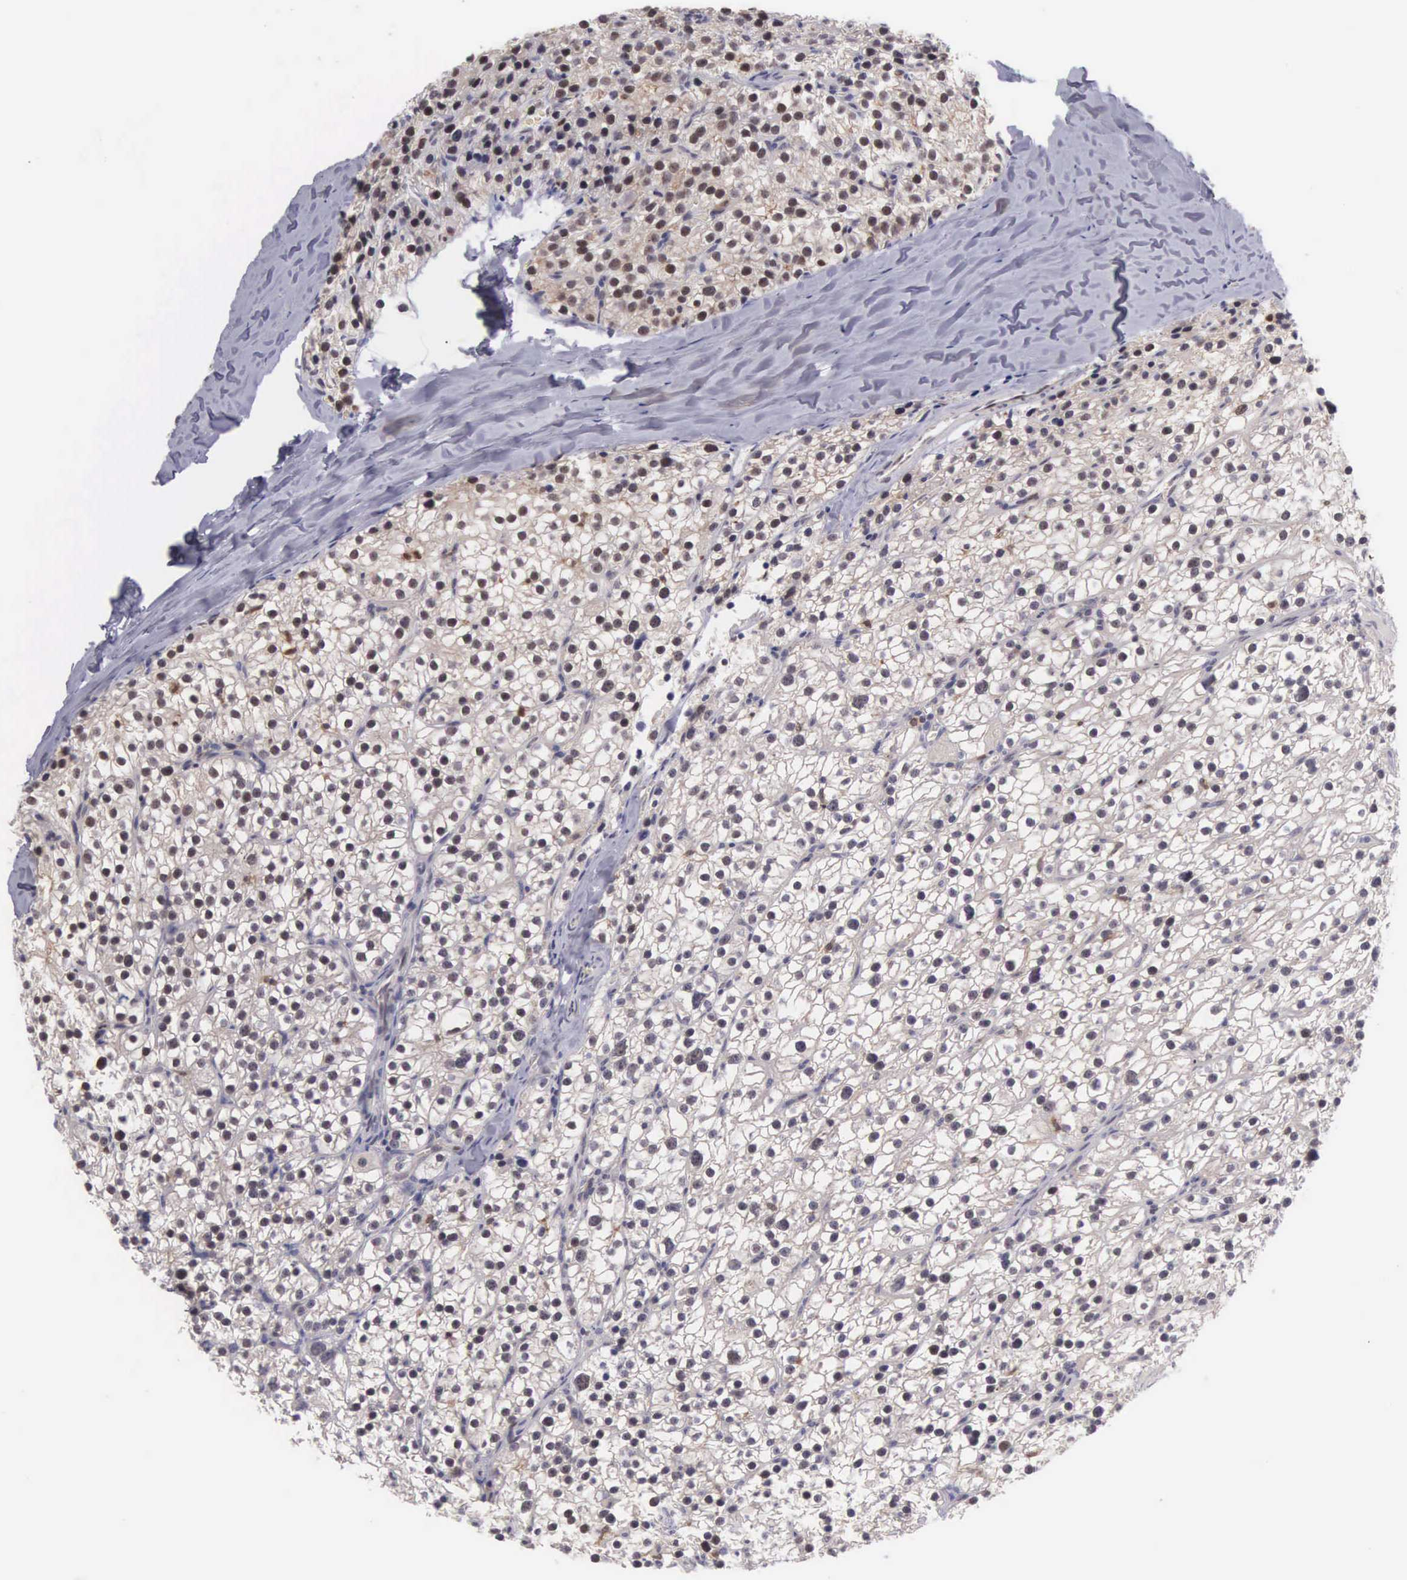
{"staining": {"intensity": "moderate", "quantity": "25%-75%", "location": "cytoplasmic/membranous,nuclear"}, "tissue": "parathyroid gland", "cell_type": "Glandular cells", "image_type": "normal", "snomed": [{"axis": "morphology", "description": "Normal tissue, NOS"}, {"axis": "topography", "description": "Parathyroid gland"}], "caption": "Glandular cells show moderate cytoplasmic/membranous,nuclear expression in approximately 25%-75% of cells in benign parathyroid gland. Using DAB (3,3'-diaminobenzidine) (brown) and hematoxylin (blue) stains, captured at high magnification using brightfield microscopy.", "gene": "GRK3", "patient": {"sex": "female", "age": 54}}